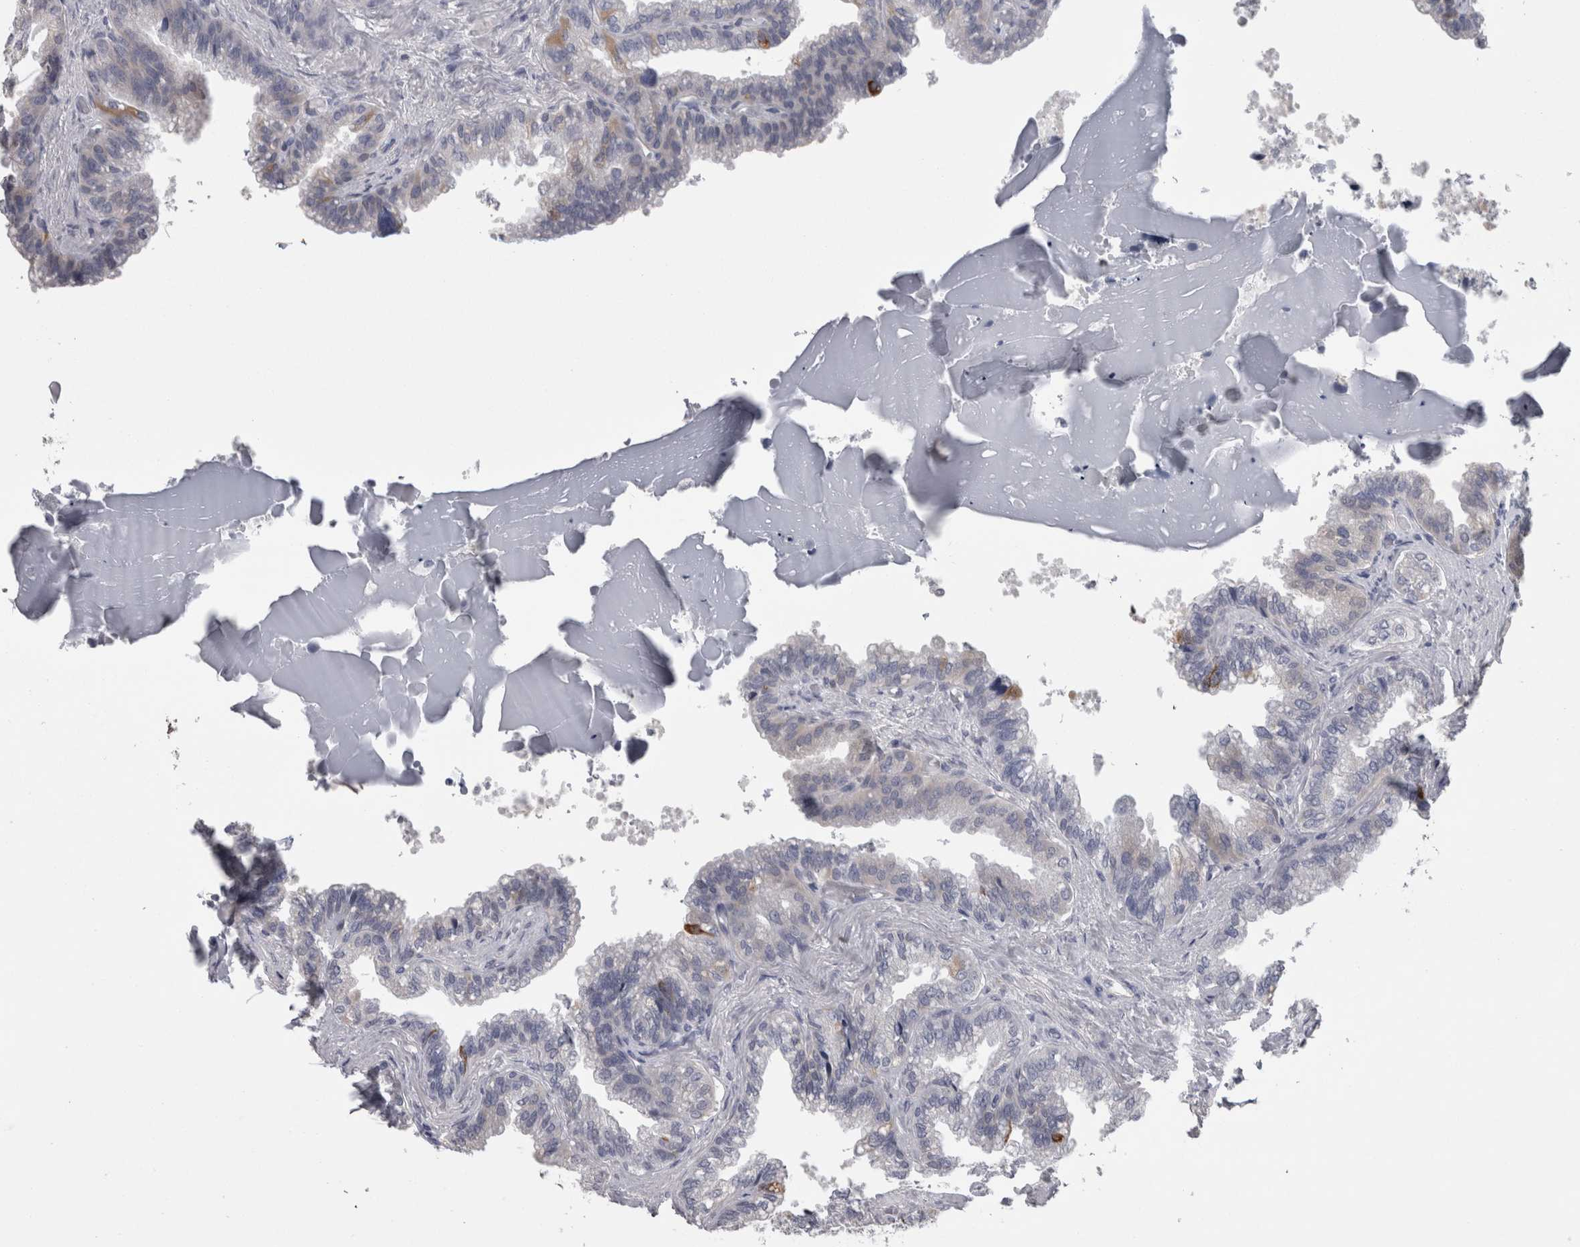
{"staining": {"intensity": "moderate", "quantity": "<25%", "location": "cytoplasmic/membranous"}, "tissue": "seminal vesicle", "cell_type": "Glandular cells", "image_type": "normal", "snomed": [{"axis": "morphology", "description": "Normal tissue, NOS"}, {"axis": "topography", "description": "Seminal veicle"}], "caption": "A brown stain highlights moderate cytoplasmic/membranous staining of a protein in glandular cells of unremarkable seminal vesicle.", "gene": "TCAP", "patient": {"sex": "male", "age": 46}}